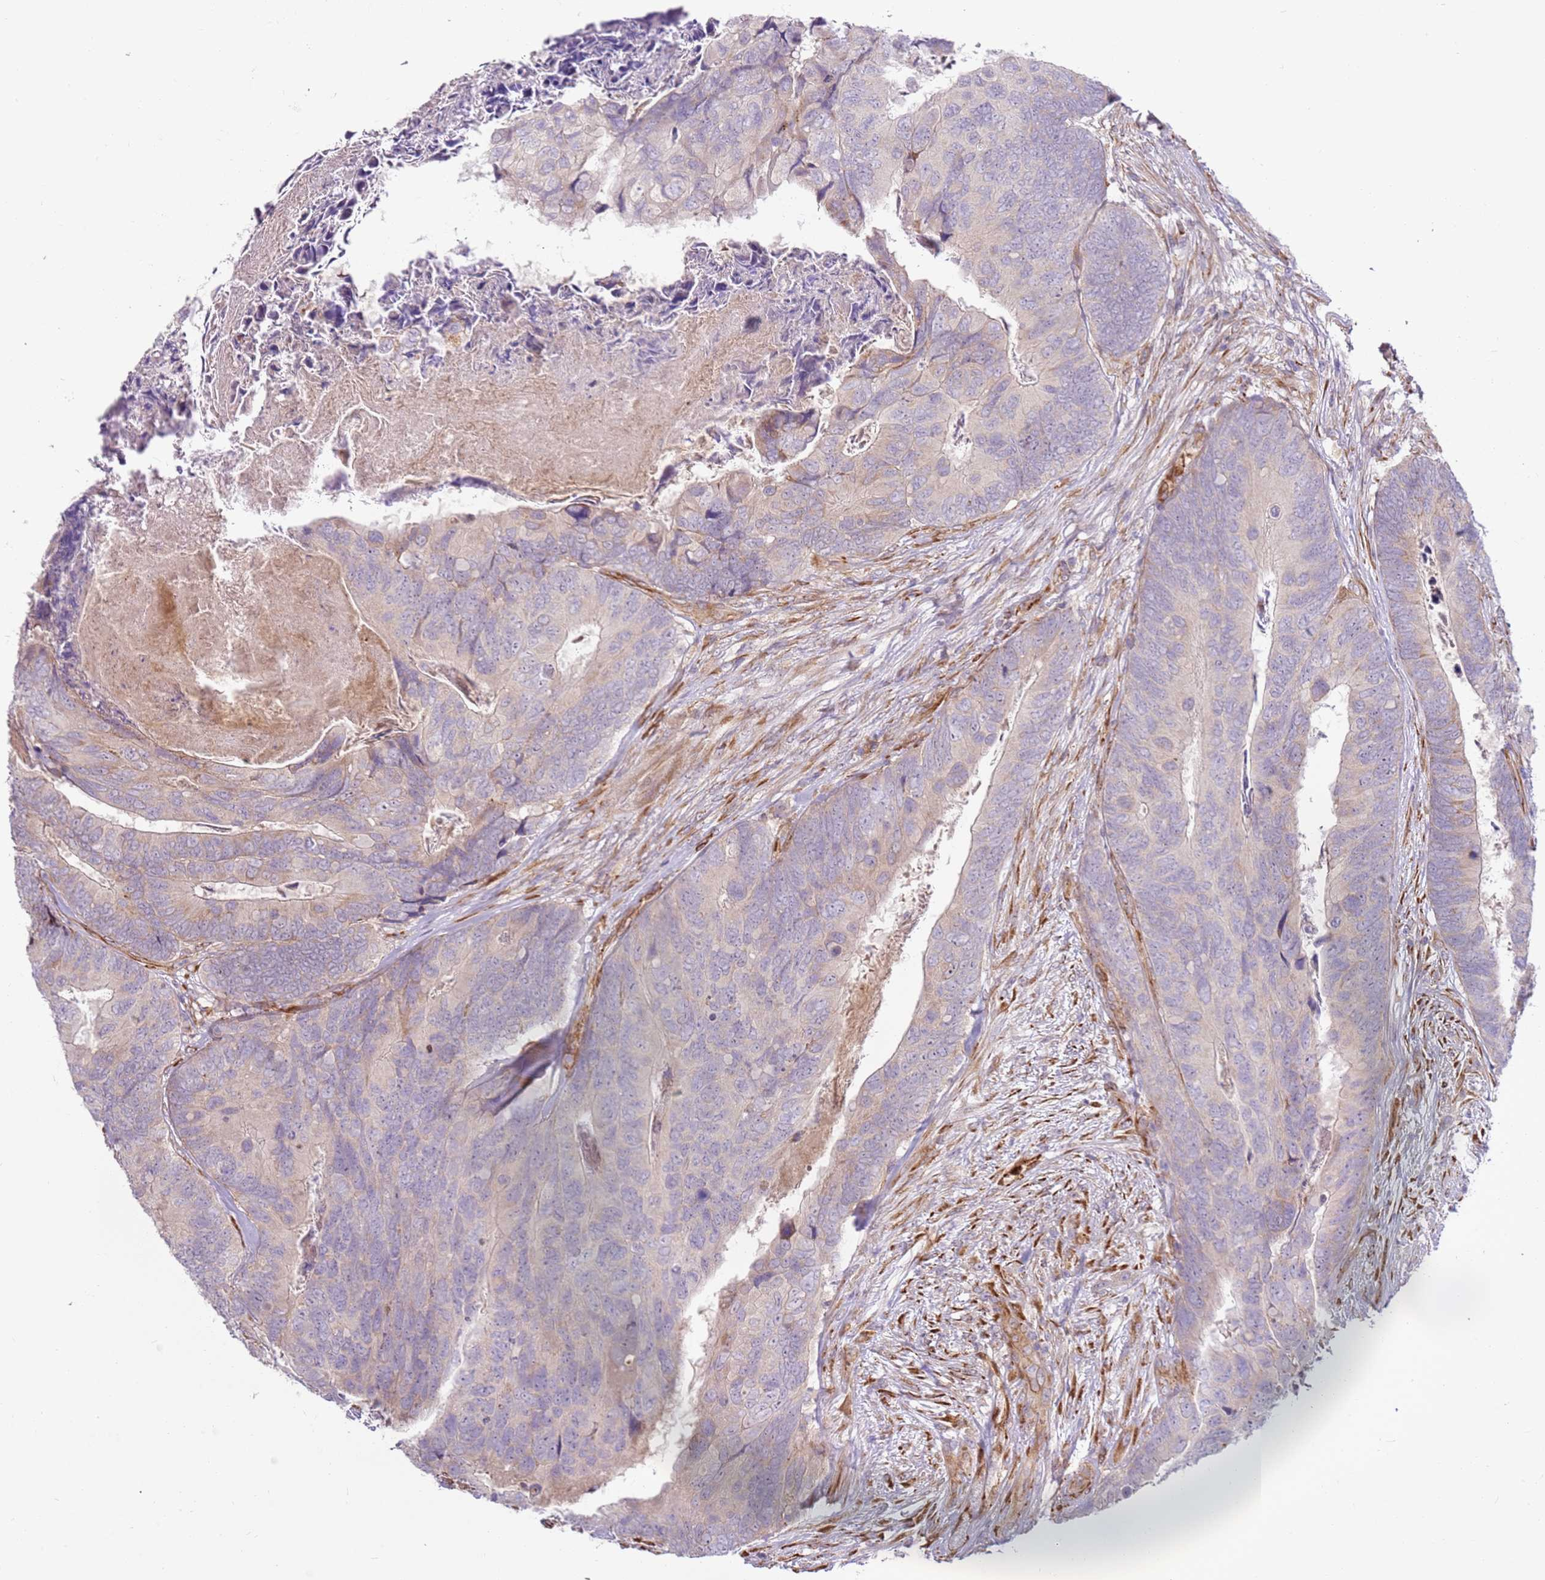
{"staining": {"intensity": "negative", "quantity": "none", "location": "none"}, "tissue": "colorectal cancer", "cell_type": "Tumor cells", "image_type": "cancer", "snomed": [{"axis": "morphology", "description": "Adenocarcinoma, NOS"}, {"axis": "topography", "description": "Colon"}], "caption": "High power microscopy histopathology image of an IHC photomicrograph of colorectal cancer (adenocarcinoma), revealing no significant positivity in tumor cells.", "gene": "GRAP", "patient": {"sex": "female", "age": 67}}